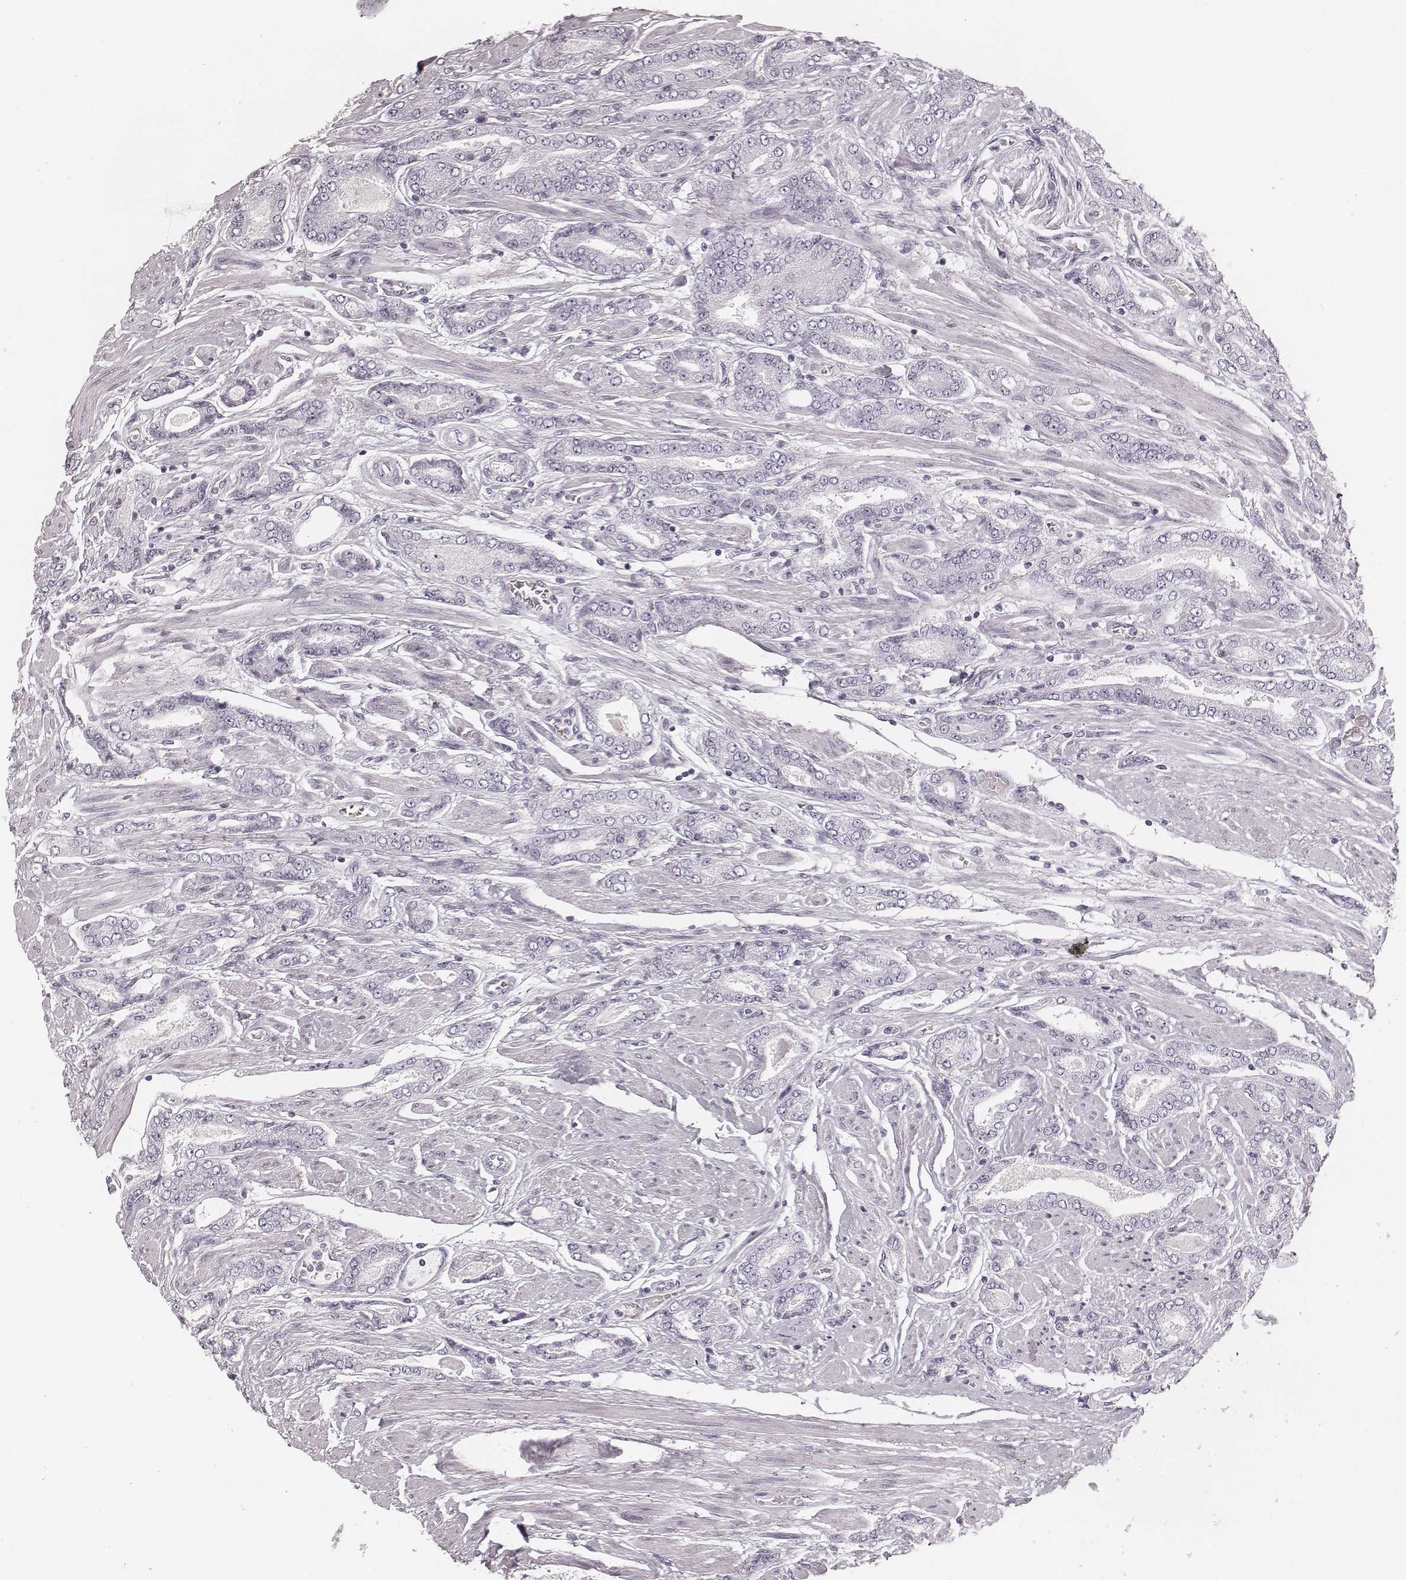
{"staining": {"intensity": "negative", "quantity": "none", "location": "none"}, "tissue": "prostate cancer", "cell_type": "Tumor cells", "image_type": "cancer", "snomed": [{"axis": "morphology", "description": "Adenocarcinoma, NOS"}, {"axis": "topography", "description": "Prostate"}], "caption": "A high-resolution photomicrograph shows IHC staining of prostate adenocarcinoma, which exhibits no significant expression in tumor cells.", "gene": "MSX1", "patient": {"sex": "male", "age": 64}}